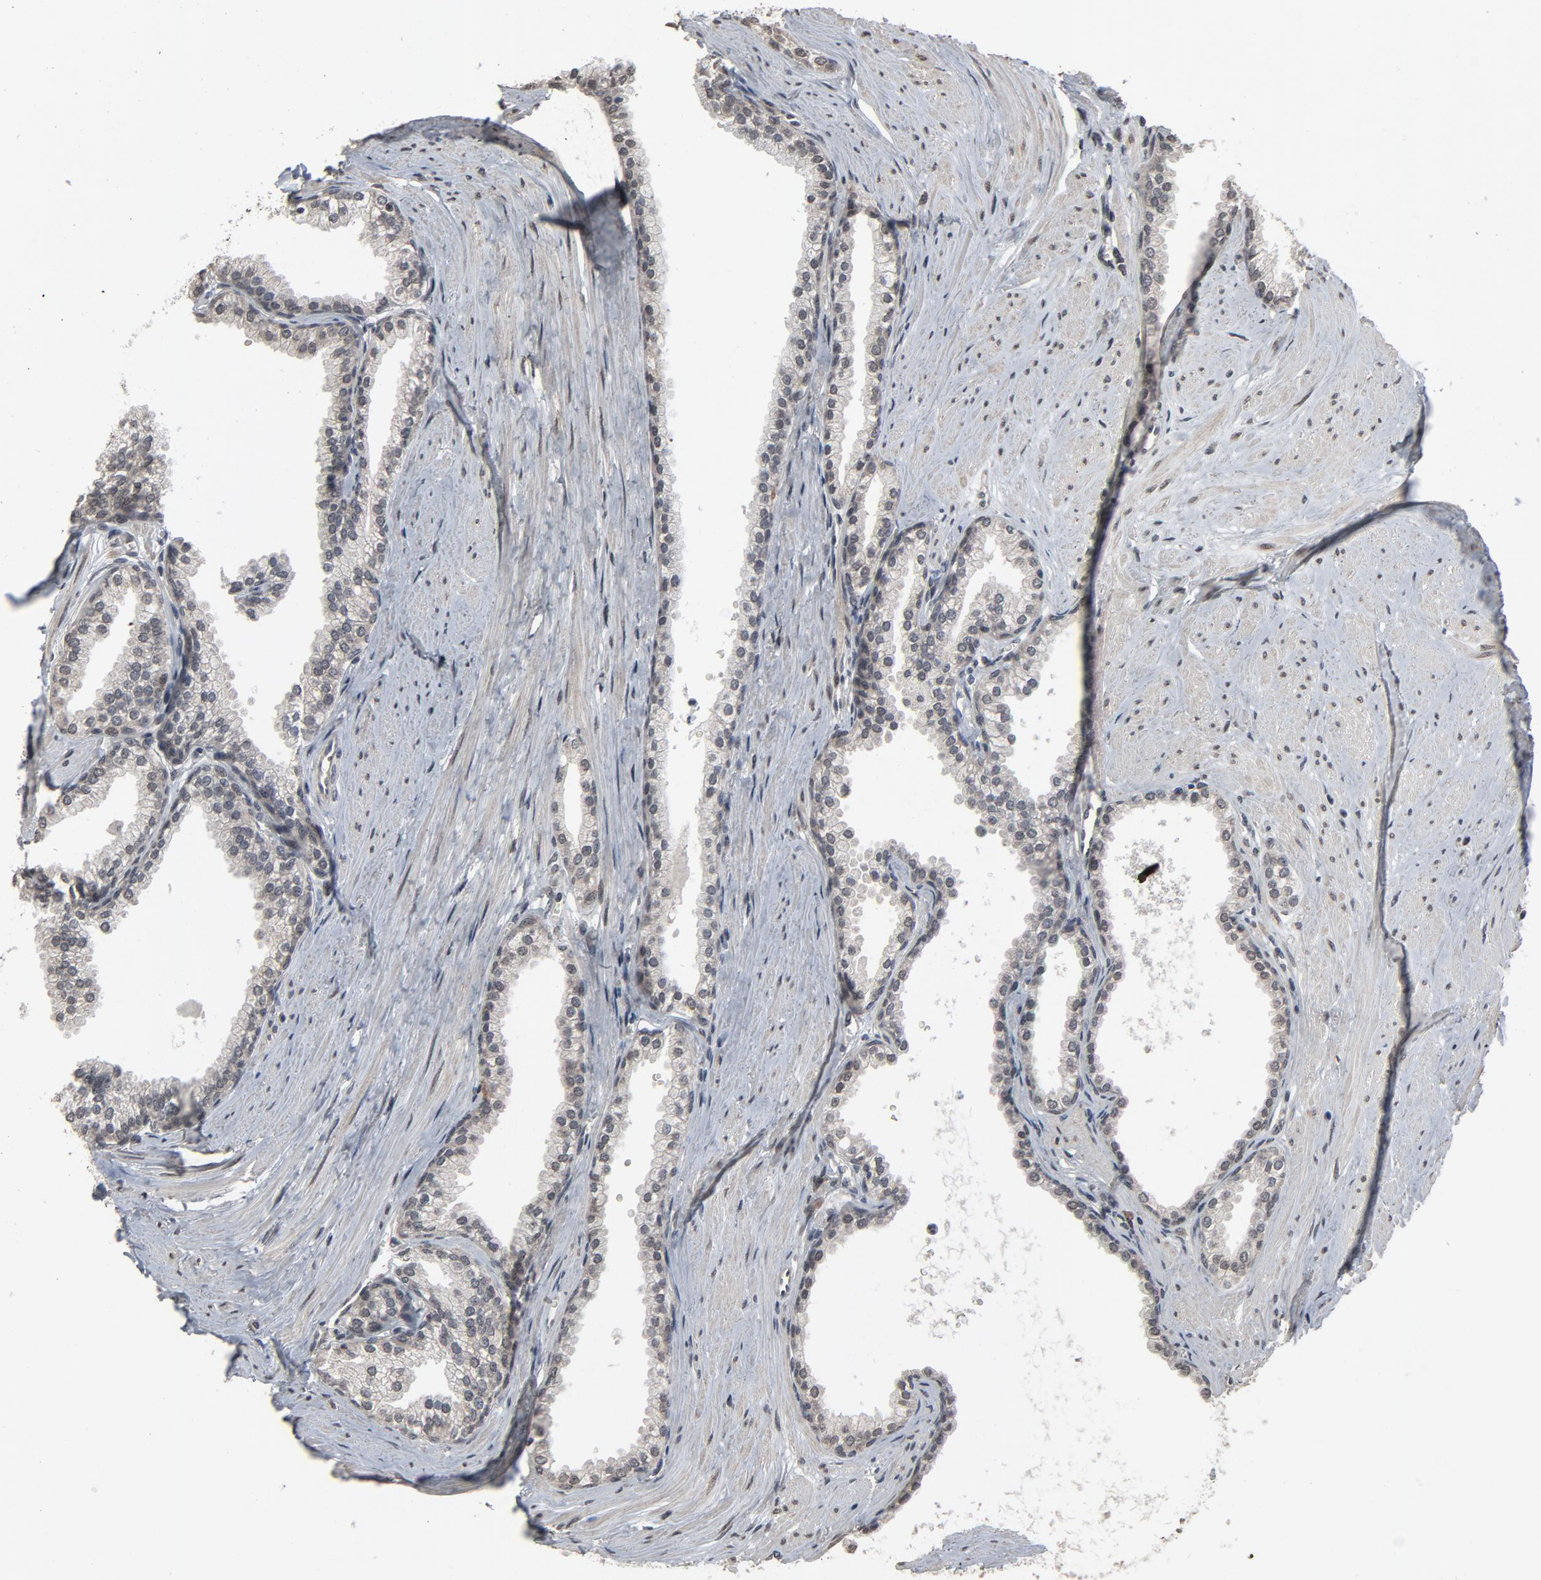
{"staining": {"intensity": "weak", "quantity": "25%-75%", "location": "cytoplasmic/membranous,nuclear"}, "tissue": "prostate", "cell_type": "Glandular cells", "image_type": "normal", "snomed": [{"axis": "morphology", "description": "Normal tissue, NOS"}, {"axis": "topography", "description": "Prostate"}], "caption": "Immunohistochemical staining of benign human prostate exhibits 25%-75% levels of weak cytoplasmic/membranous,nuclear protein expression in approximately 25%-75% of glandular cells.", "gene": "POM121", "patient": {"sex": "male", "age": 64}}